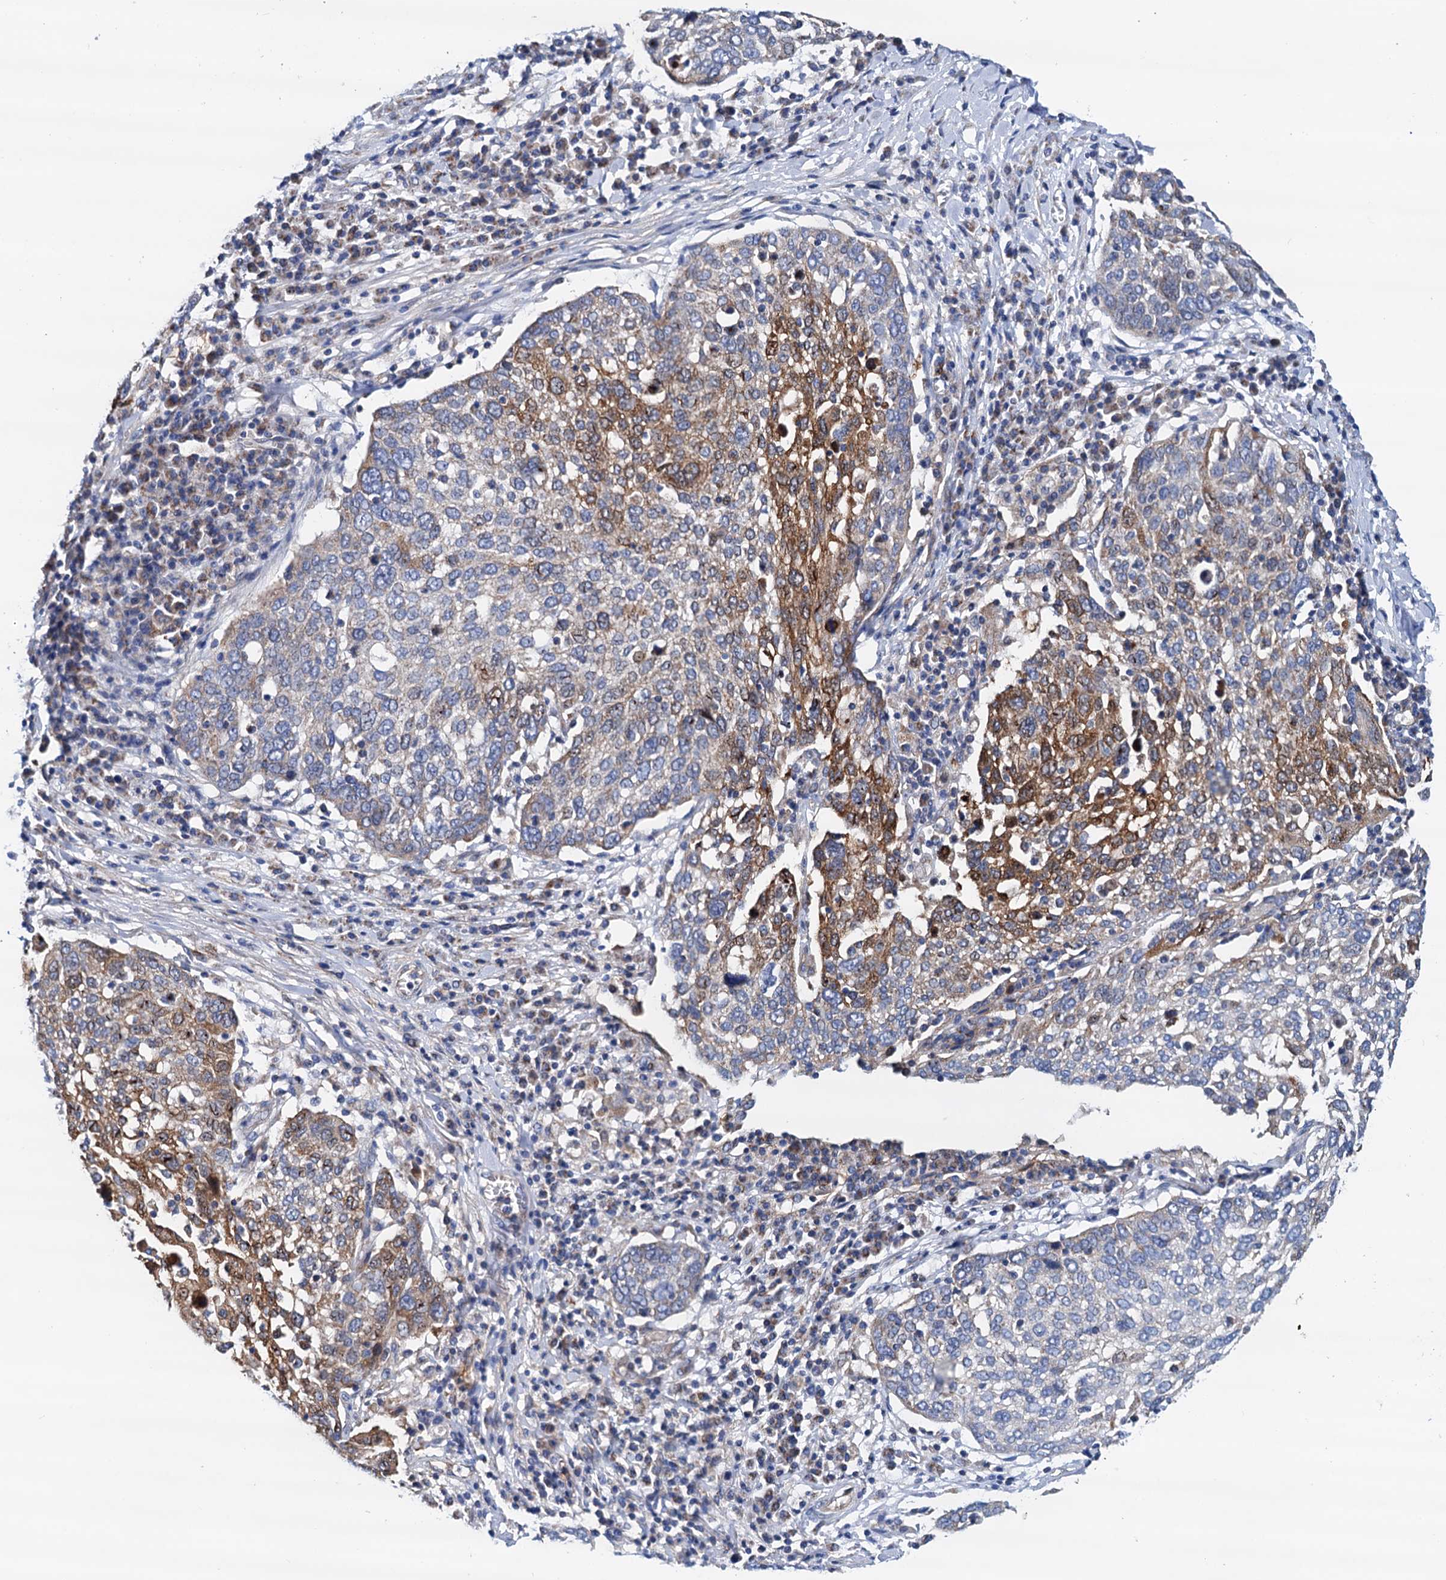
{"staining": {"intensity": "moderate", "quantity": "25%-75%", "location": "cytoplasmic/membranous"}, "tissue": "lung cancer", "cell_type": "Tumor cells", "image_type": "cancer", "snomed": [{"axis": "morphology", "description": "Squamous cell carcinoma, NOS"}, {"axis": "topography", "description": "Lung"}], "caption": "Immunohistochemical staining of lung cancer (squamous cell carcinoma) exhibits moderate cytoplasmic/membranous protein staining in approximately 25%-75% of tumor cells.", "gene": "RASSF9", "patient": {"sex": "male", "age": 65}}